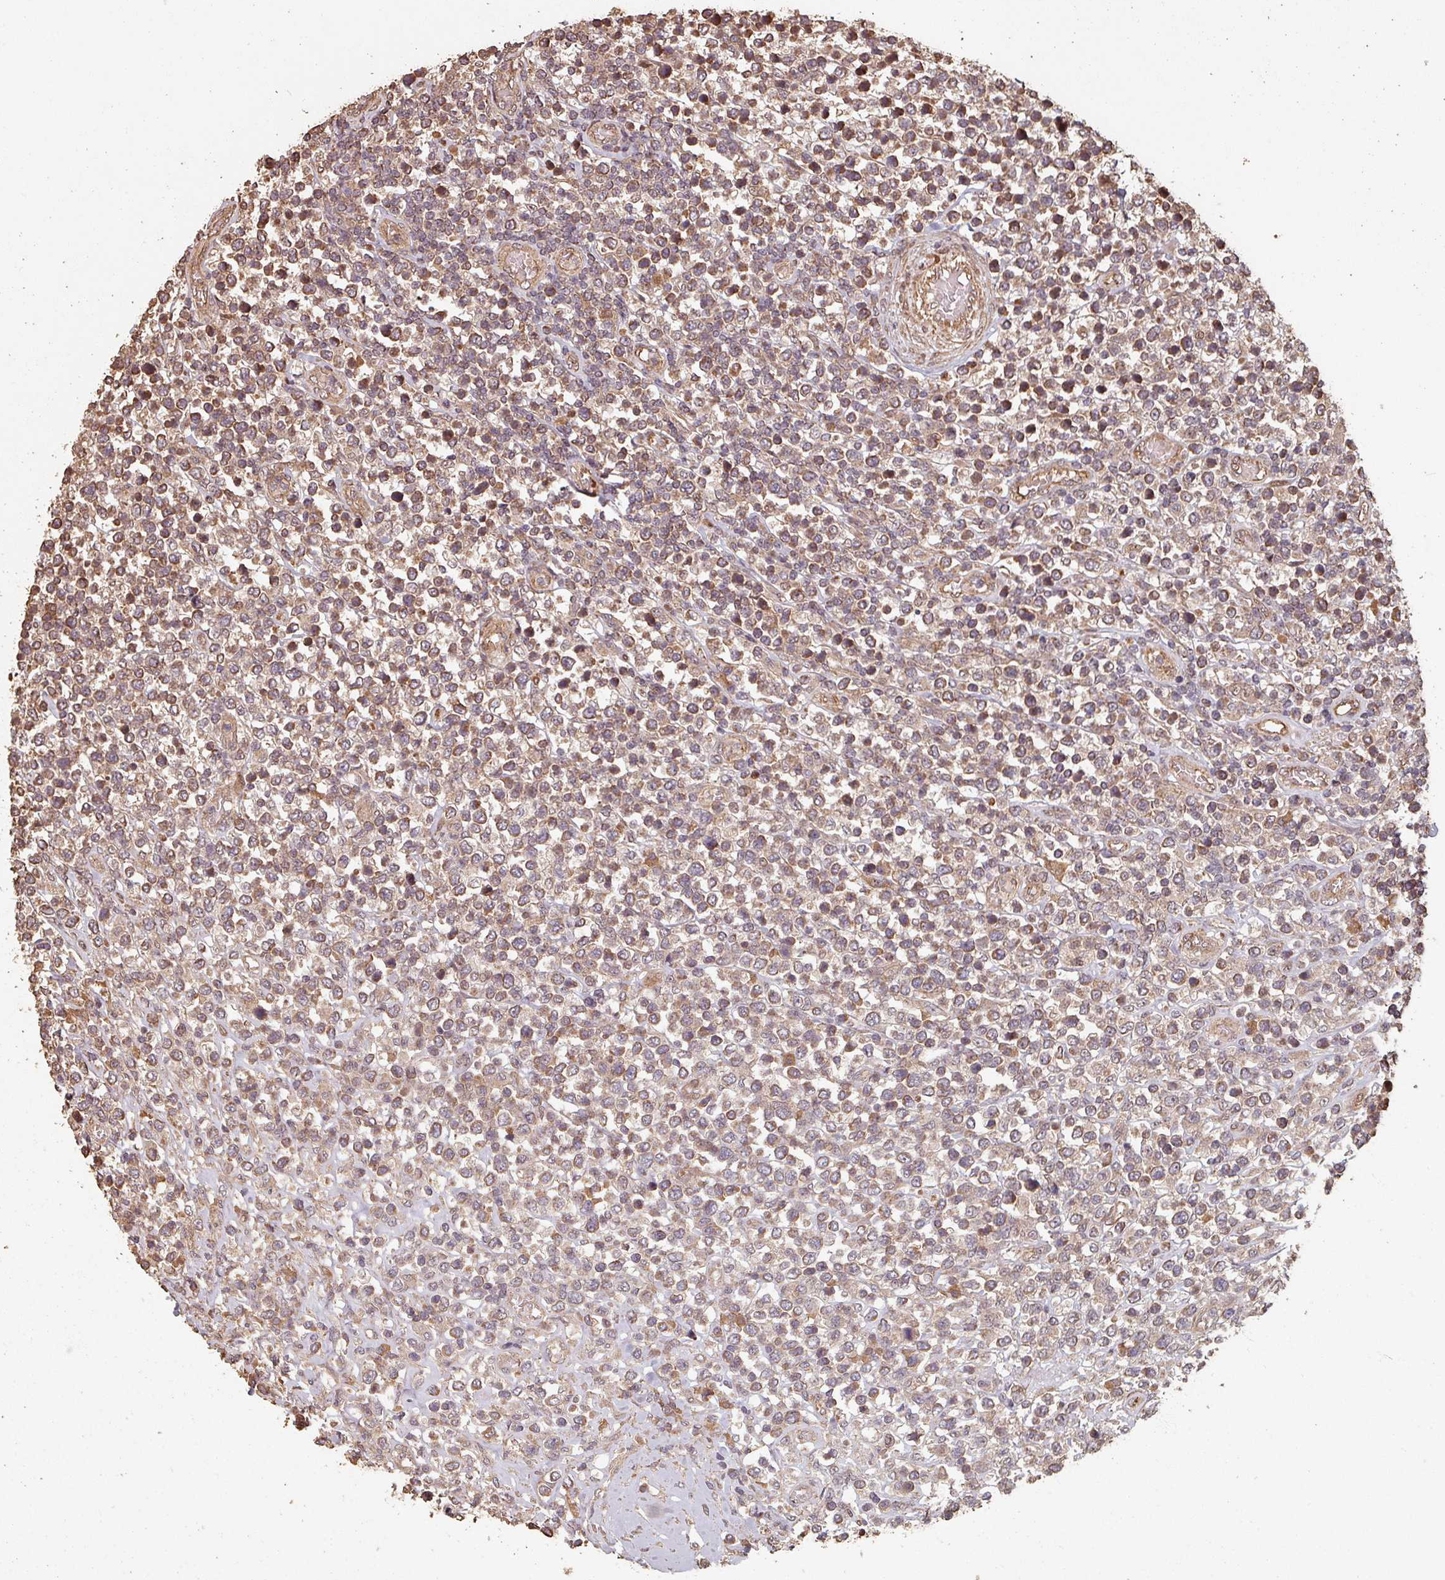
{"staining": {"intensity": "moderate", "quantity": ">75%", "location": "cytoplasmic/membranous"}, "tissue": "lymphoma", "cell_type": "Tumor cells", "image_type": "cancer", "snomed": [{"axis": "morphology", "description": "Malignant lymphoma, non-Hodgkin's type, High grade"}, {"axis": "topography", "description": "Soft tissue"}], "caption": "This image exhibits immunohistochemistry (IHC) staining of malignant lymphoma, non-Hodgkin's type (high-grade), with medium moderate cytoplasmic/membranous staining in about >75% of tumor cells.", "gene": "EID1", "patient": {"sex": "female", "age": 56}}